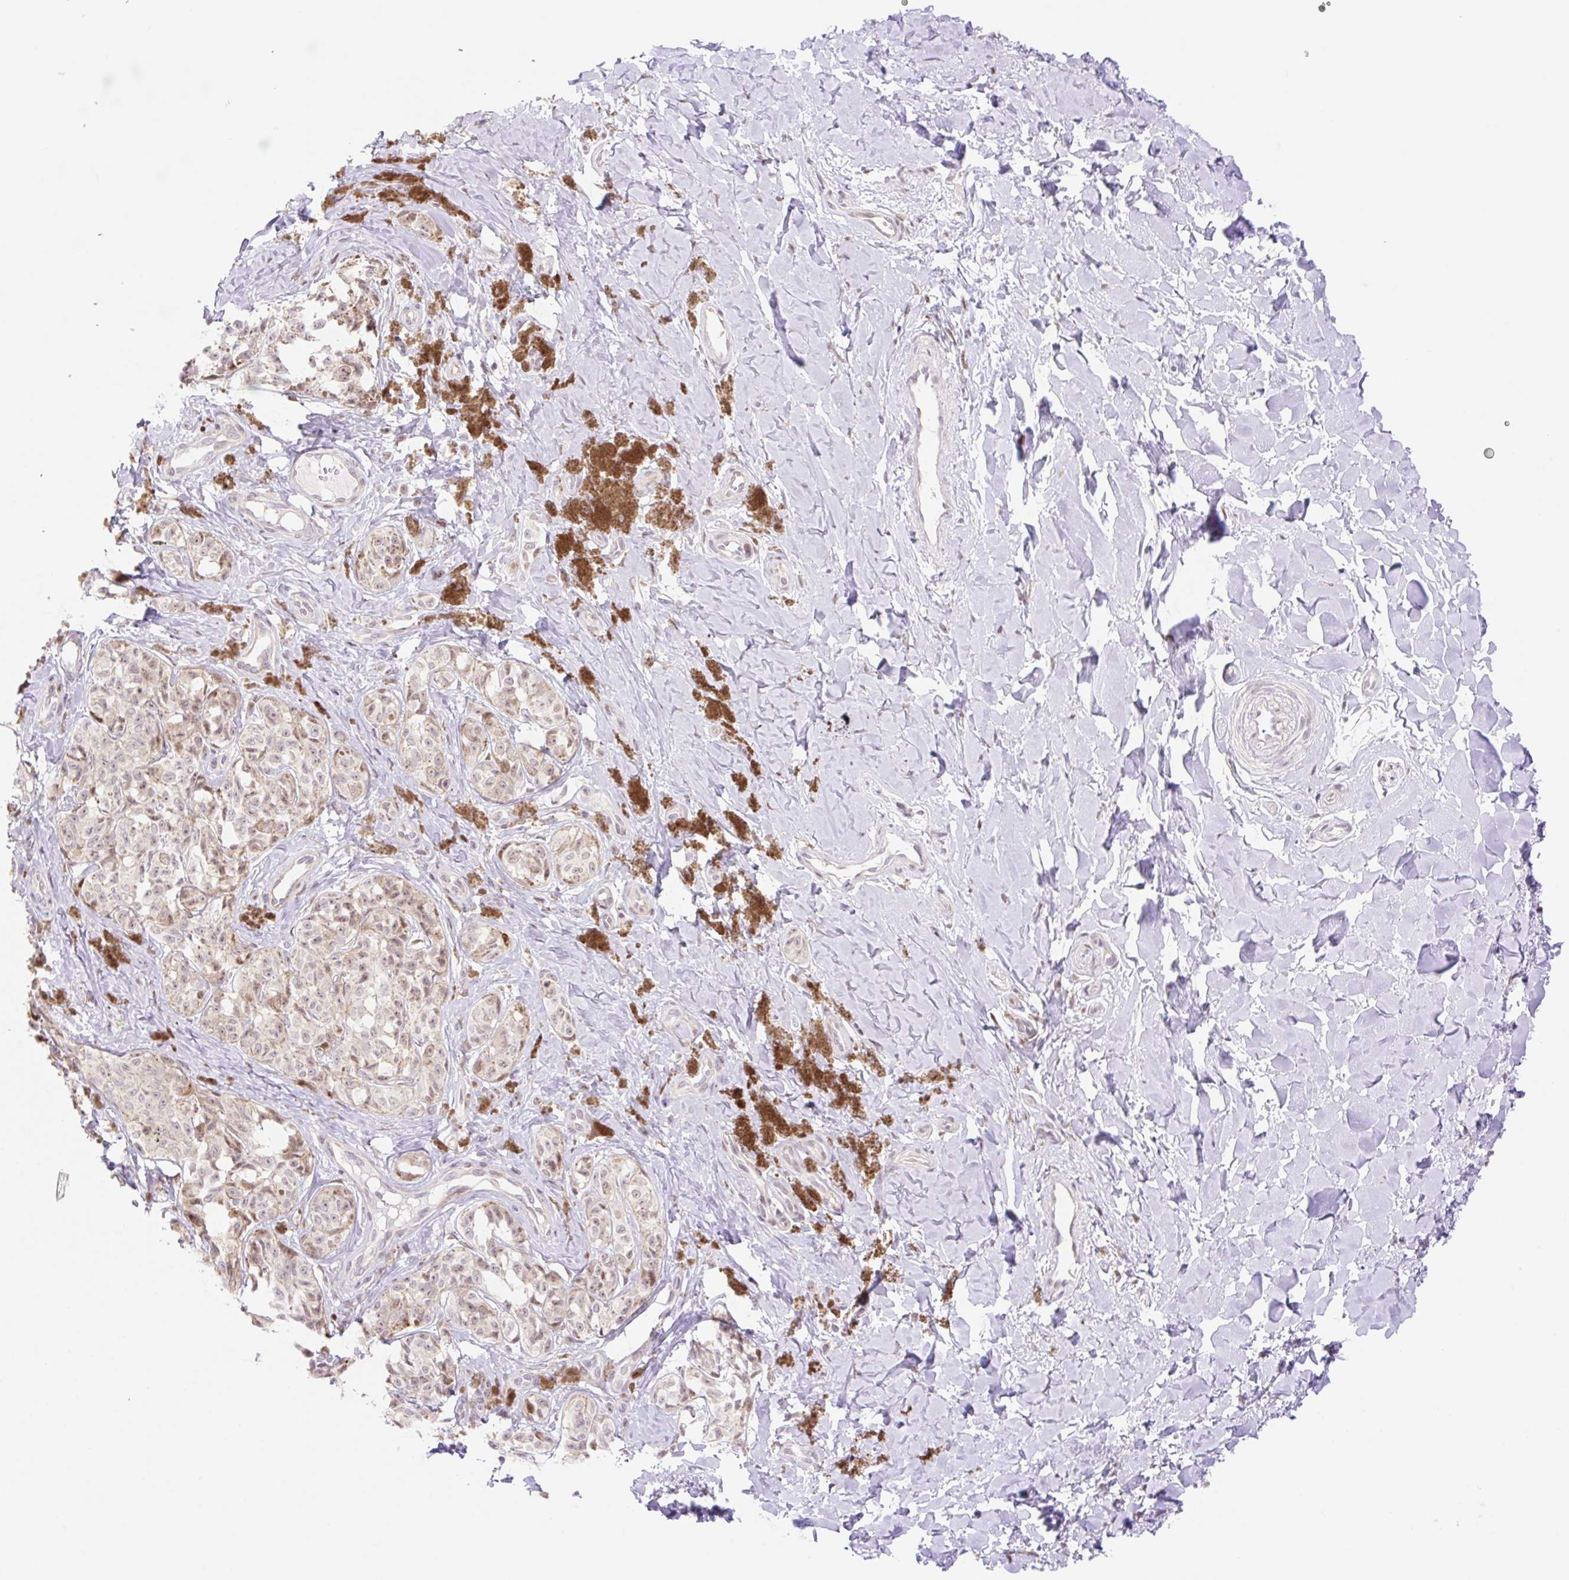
{"staining": {"intensity": "weak", "quantity": "25%-75%", "location": "cytoplasmic/membranous"}, "tissue": "melanoma", "cell_type": "Tumor cells", "image_type": "cancer", "snomed": [{"axis": "morphology", "description": "Malignant melanoma, NOS"}, {"axis": "topography", "description": "Skin"}], "caption": "DAB (3,3'-diaminobenzidine) immunohistochemical staining of human melanoma displays weak cytoplasmic/membranous protein staining in approximately 25%-75% of tumor cells.", "gene": "ZFP41", "patient": {"sex": "female", "age": 65}}